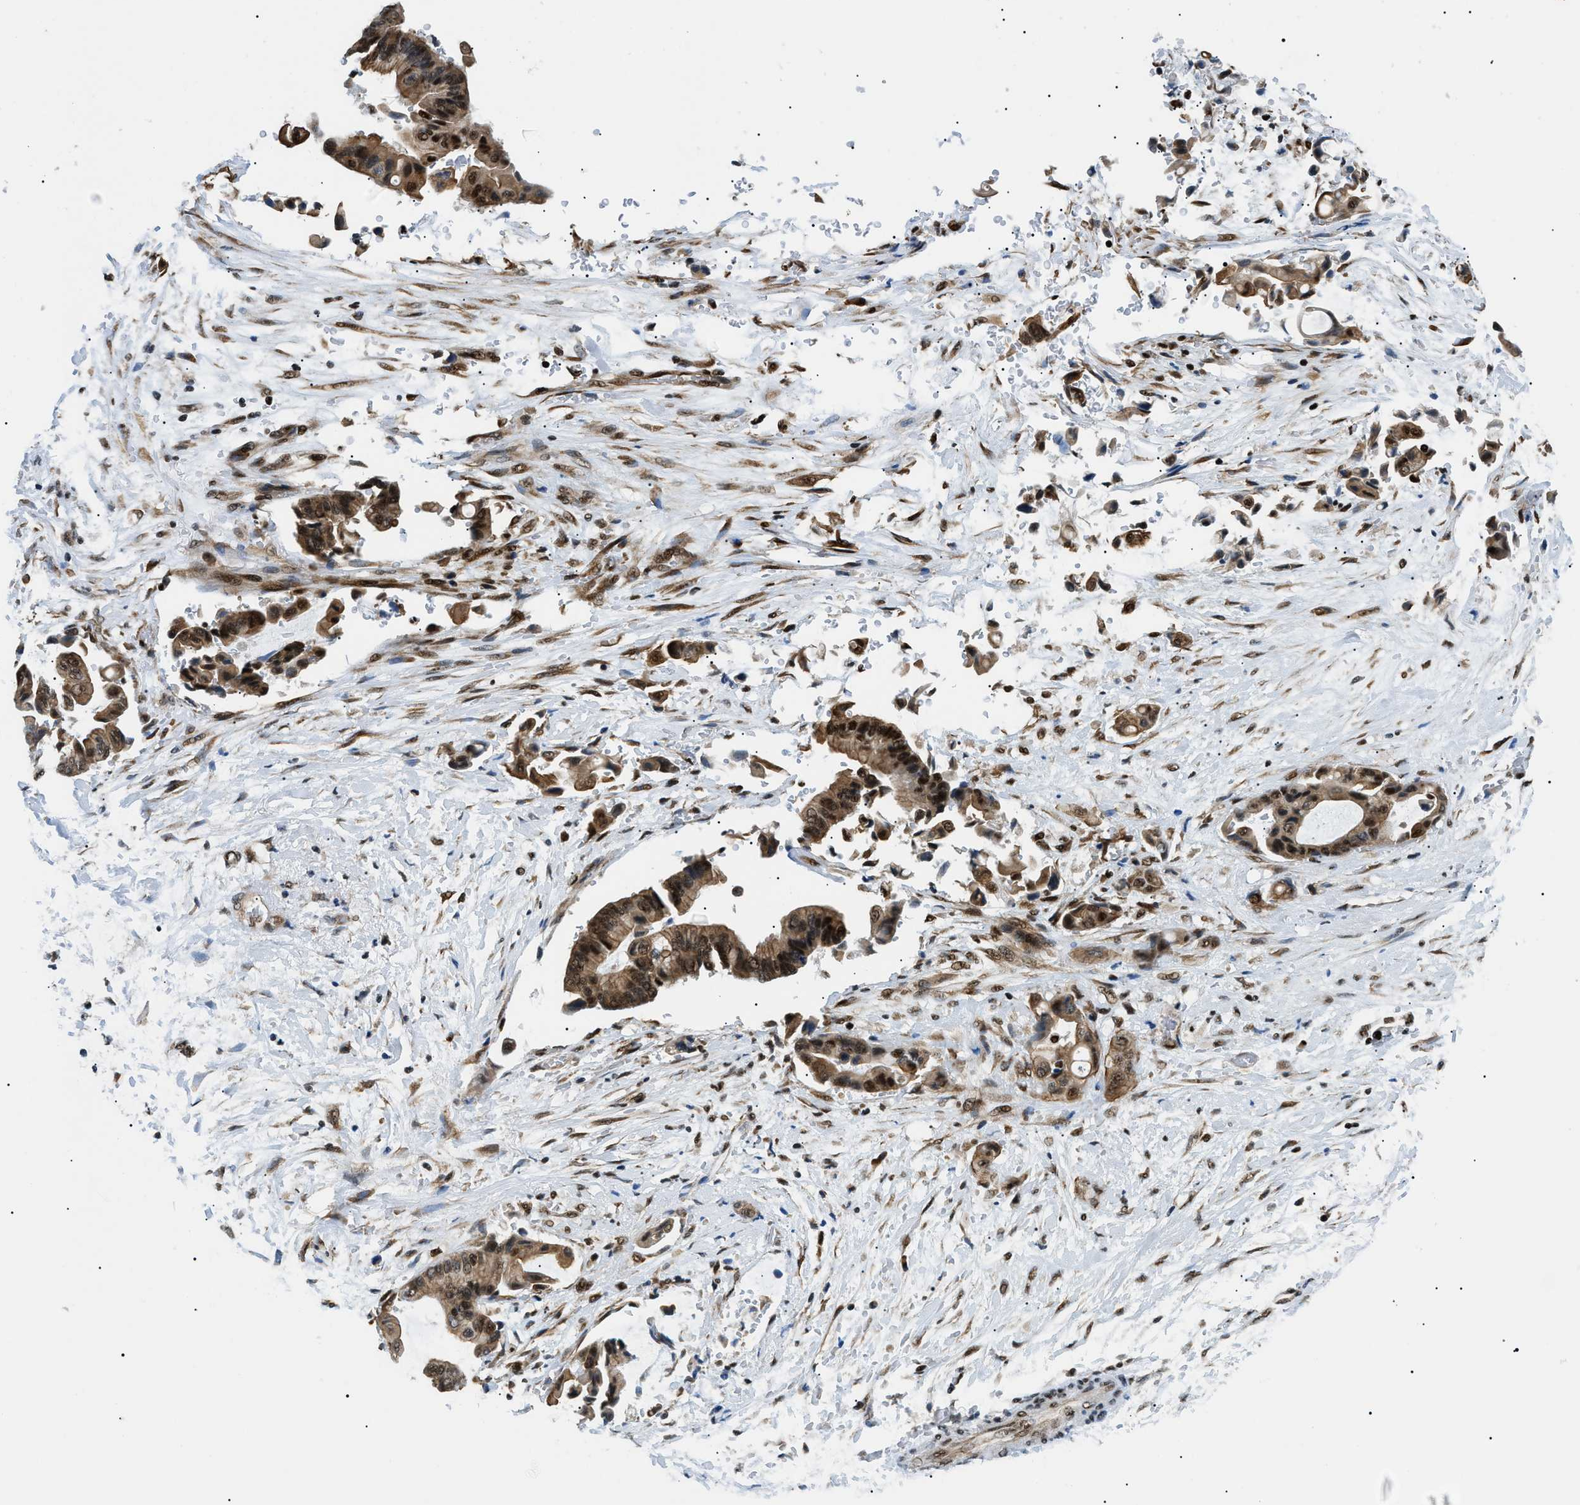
{"staining": {"intensity": "moderate", "quantity": ">75%", "location": "cytoplasmic/membranous,nuclear"}, "tissue": "liver cancer", "cell_type": "Tumor cells", "image_type": "cancer", "snomed": [{"axis": "morphology", "description": "Cholangiocarcinoma"}, {"axis": "topography", "description": "Liver"}], "caption": "This image shows immunohistochemistry (IHC) staining of human liver cancer, with medium moderate cytoplasmic/membranous and nuclear staining in about >75% of tumor cells.", "gene": "CWC25", "patient": {"sex": "female", "age": 61}}